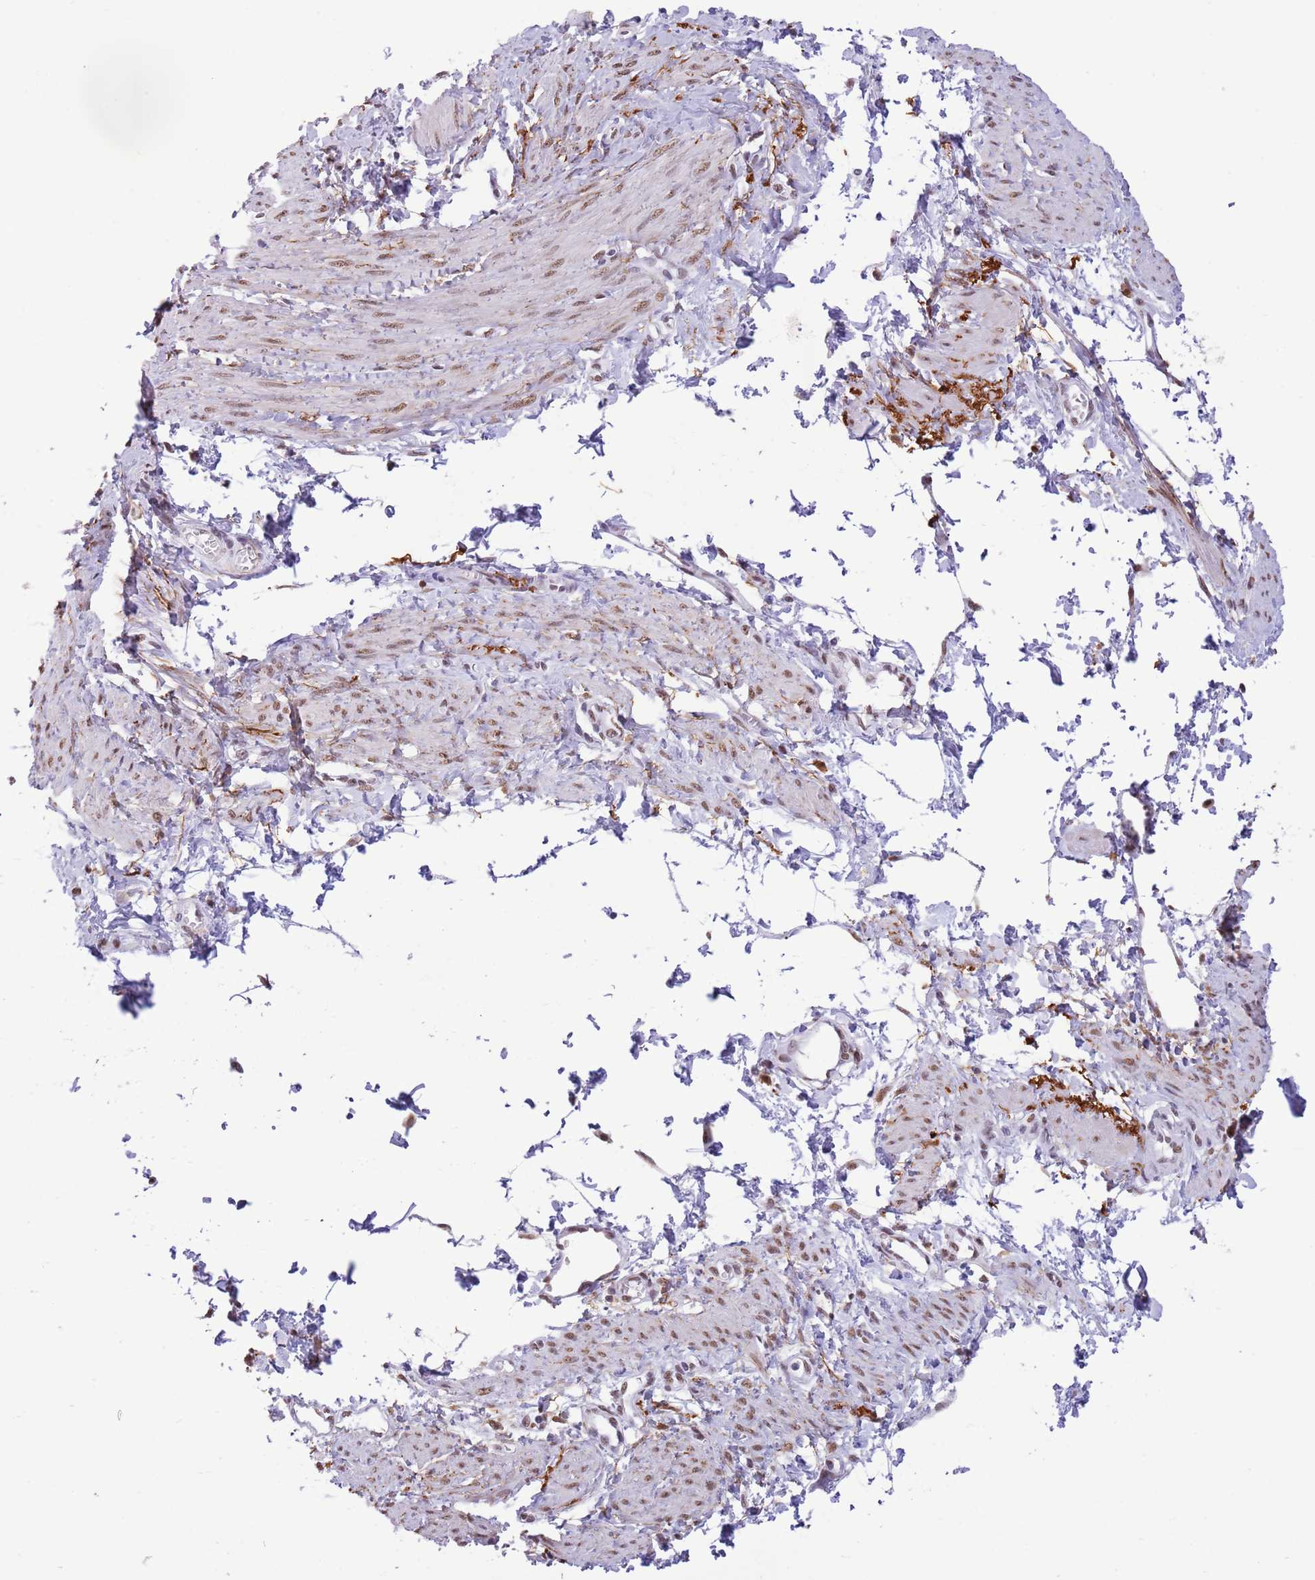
{"staining": {"intensity": "moderate", "quantity": "25%-75%", "location": "nuclear"}, "tissue": "smooth muscle", "cell_type": "Smooth muscle cells", "image_type": "normal", "snomed": [{"axis": "morphology", "description": "Normal tissue, NOS"}, {"axis": "topography", "description": "Smooth muscle"}, {"axis": "topography", "description": "Uterus"}], "caption": "Unremarkable smooth muscle demonstrates moderate nuclear staining in about 25%-75% of smooth muscle cells.", "gene": "TRIM32", "patient": {"sex": "female", "age": 39}}